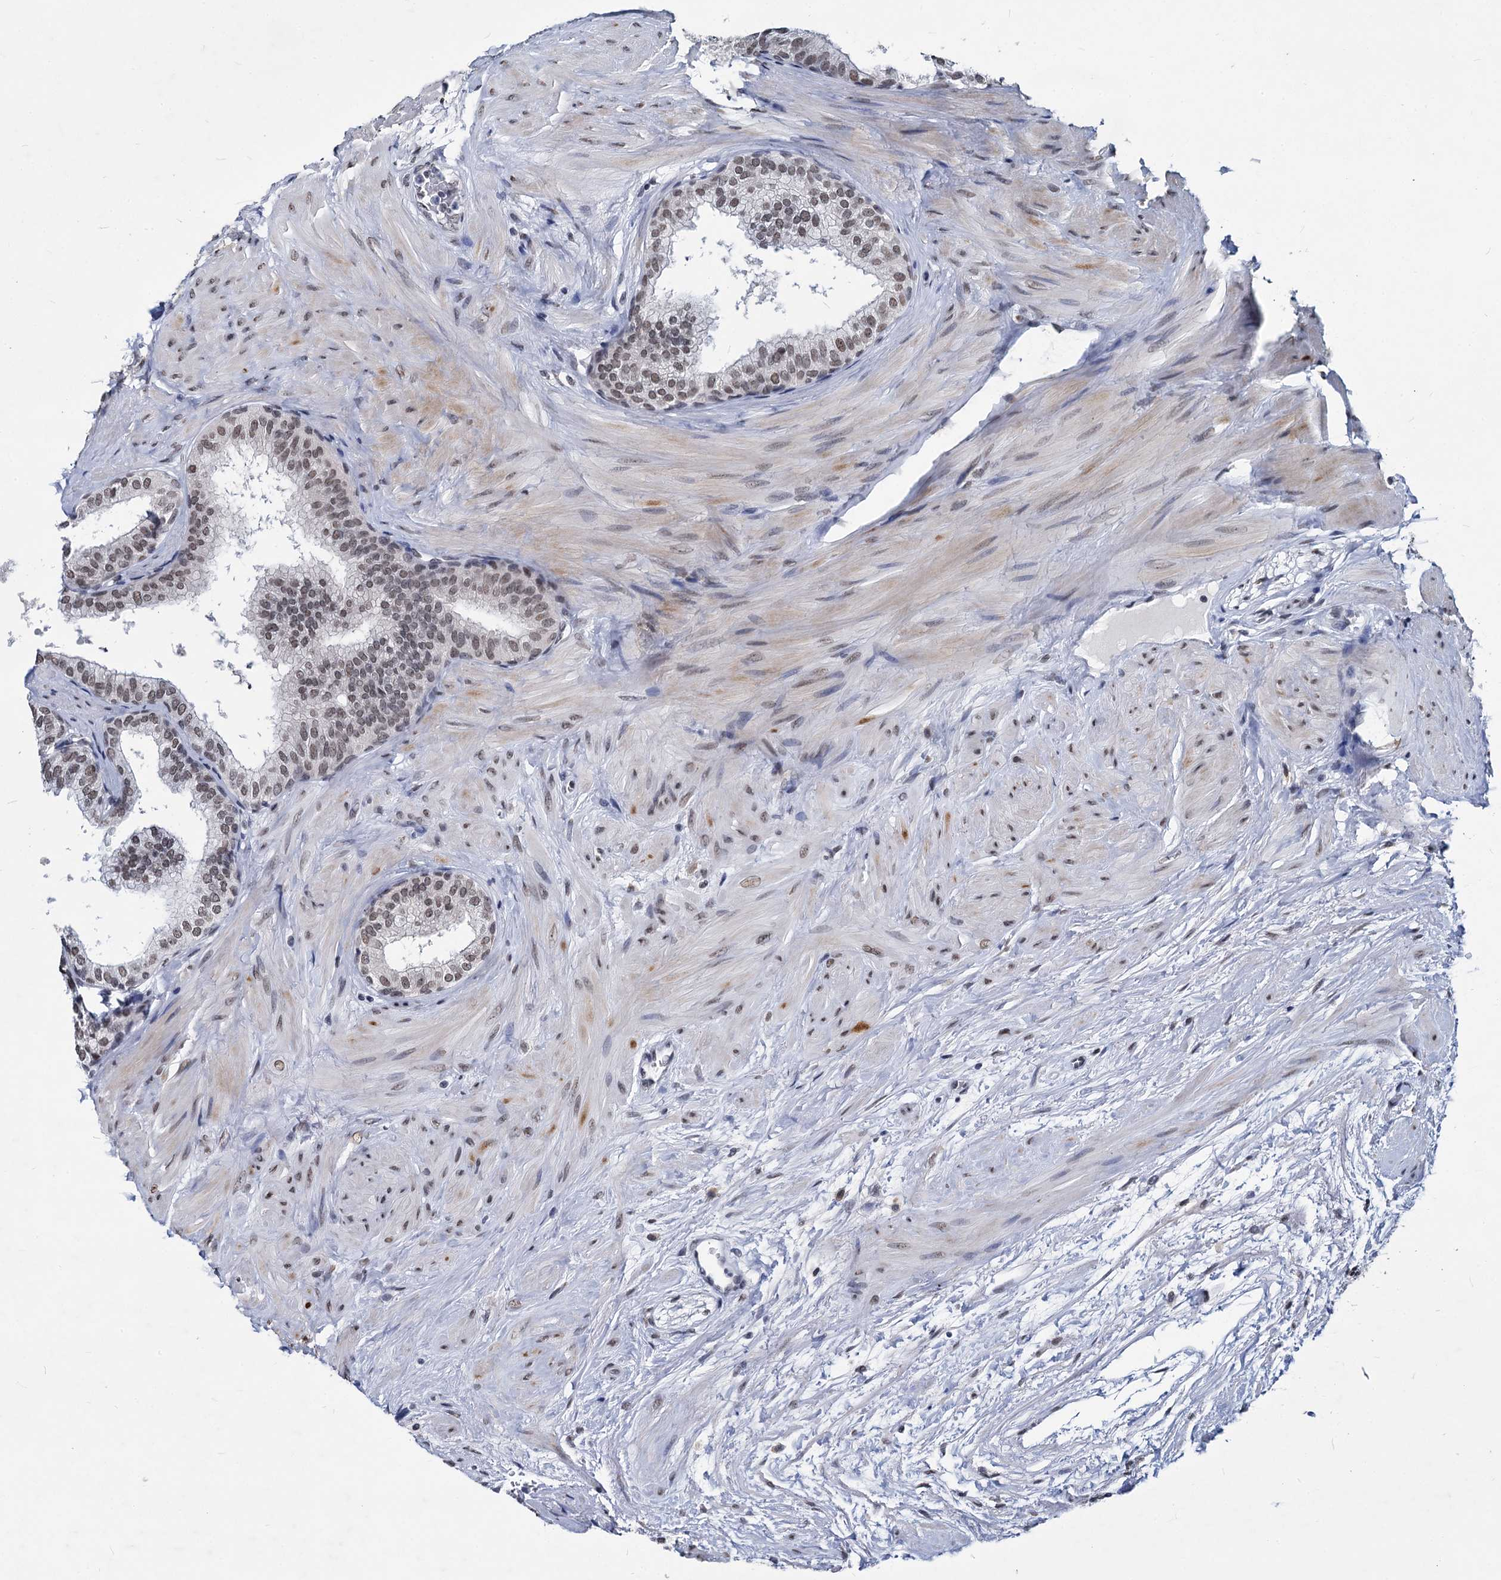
{"staining": {"intensity": "weak", "quantity": ">75%", "location": "nuclear"}, "tissue": "prostate", "cell_type": "Glandular cells", "image_type": "normal", "snomed": [{"axis": "morphology", "description": "Normal tissue, NOS"}, {"axis": "topography", "description": "Prostate"}], "caption": "This is a micrograph of IHC staining of unremarkable prostate, which shows weak staining in the nuclear of glandular cells.", "gene": "PARPBP", "patient": {"sex": "male", "age": 60}}